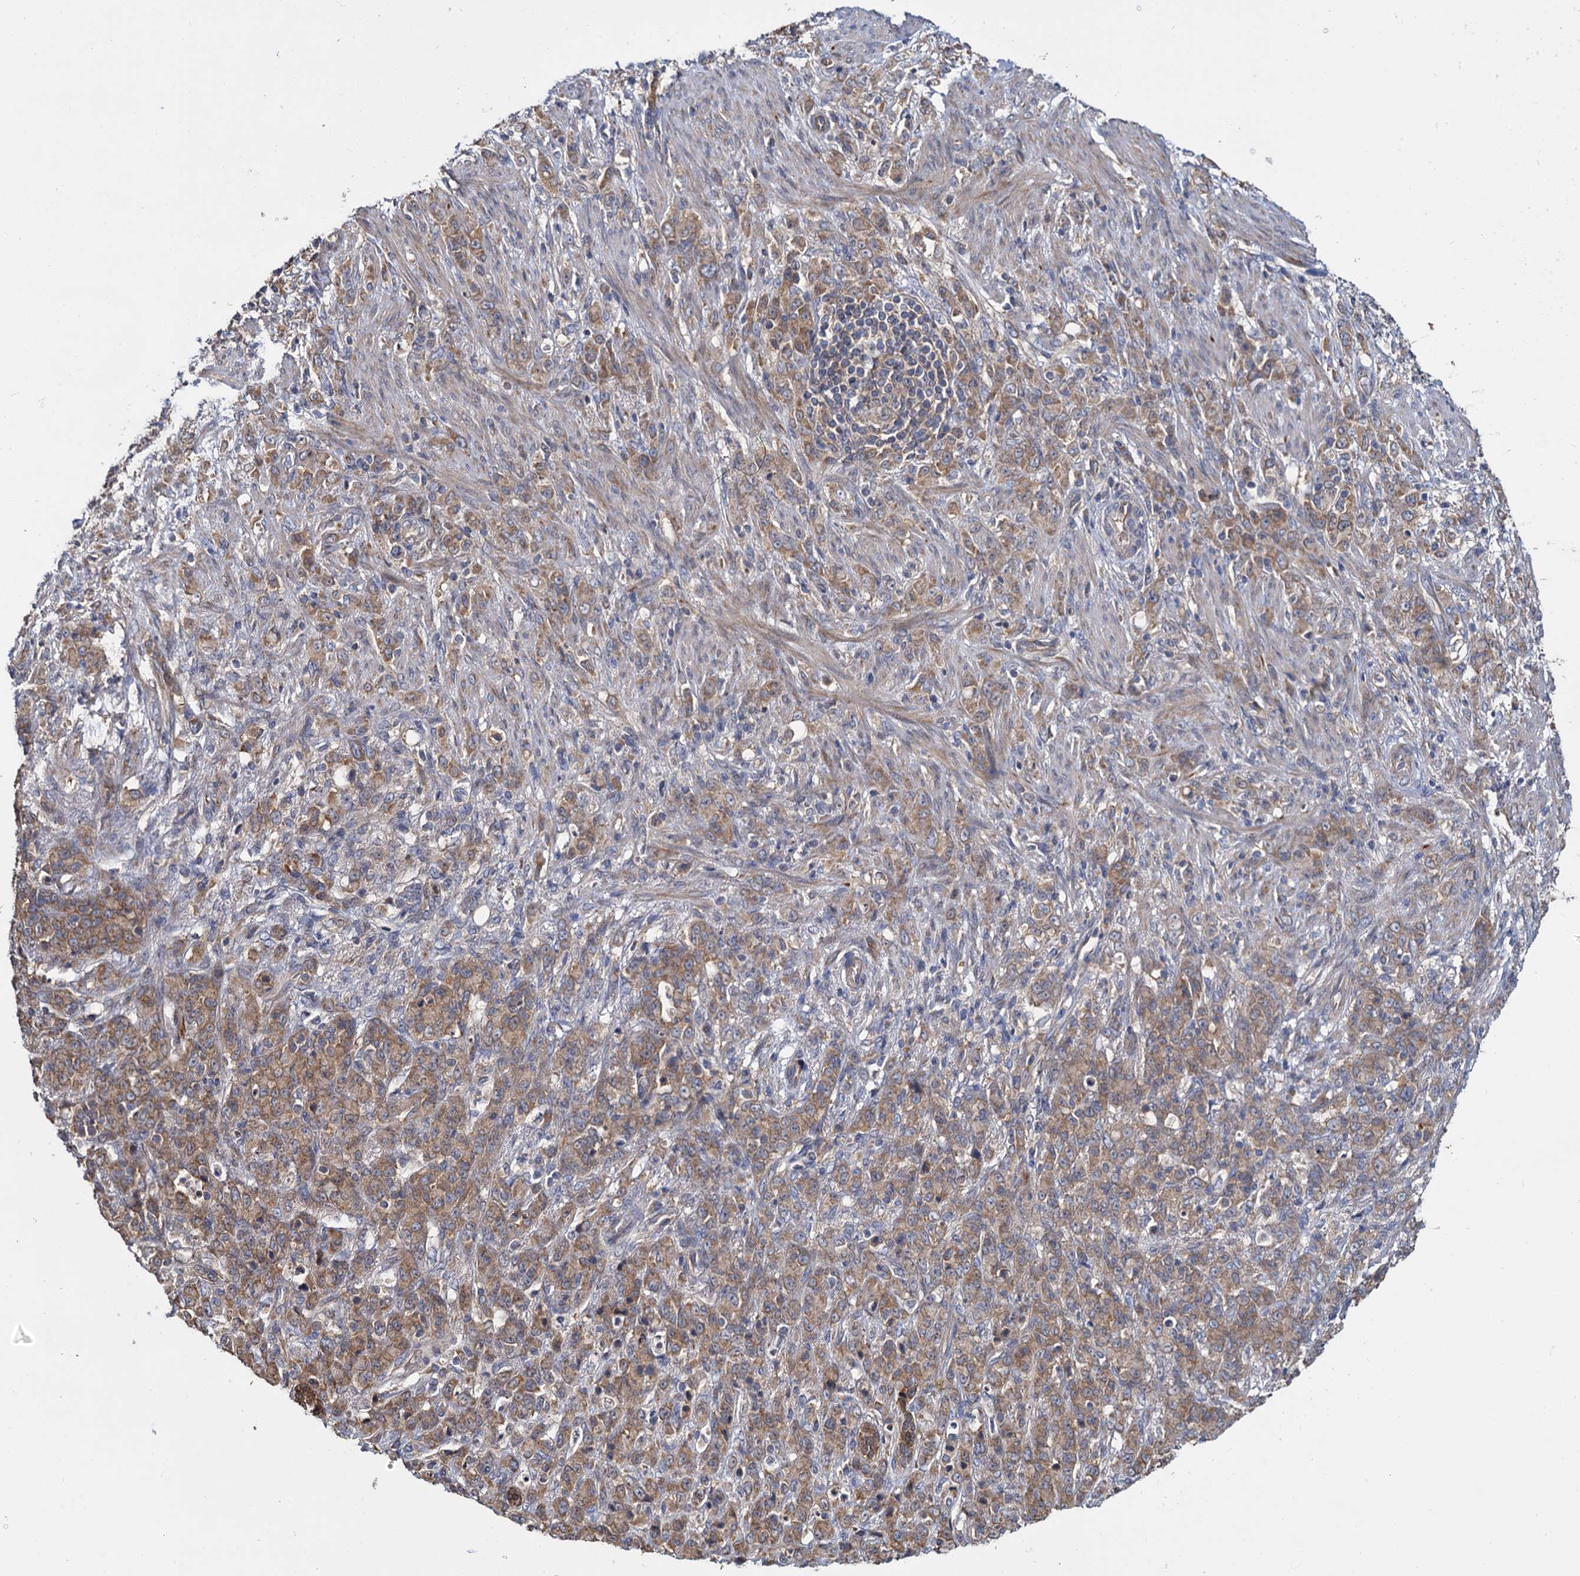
{"staining": {"intensity": "moderate", "quantity": ">75%", "location": "cytoplasmic/membranous"}, "tissue": "stomach cancer", "cell_type": "Tumor cells", "image_type": "cancer", "snomed": [{"axis": "morphology", "description": "Adenocarcinoma, NOS"}, {"axis": "topography", "description": "Stomach"}], "caption": "Human stomach cancer stained with a protein marker reveals moderate staining in tumor cells.", "gene": "CEP192", "patient": {"sex": "female", "age": 79}}